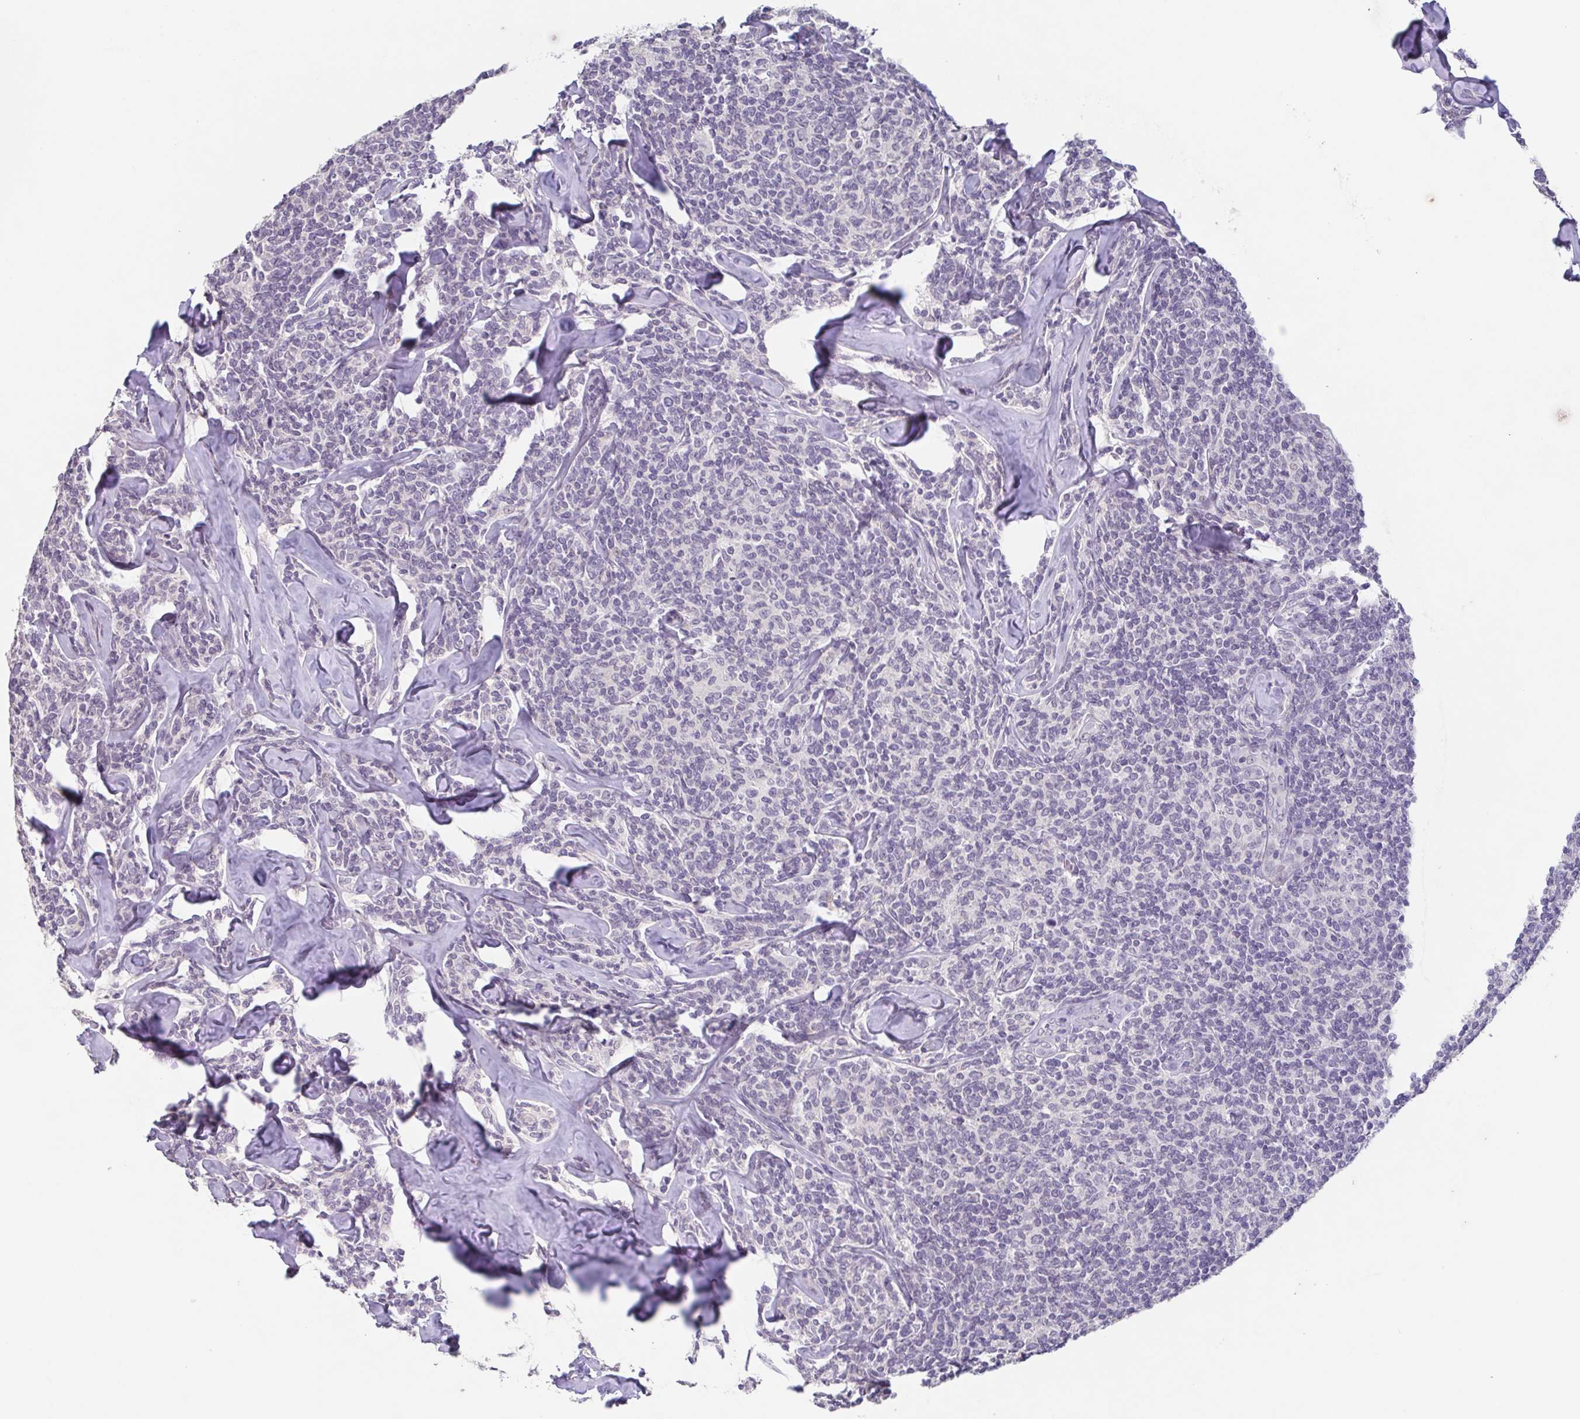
{"staining": {"intensity": "negative", "quantity": "none", "location": "none"}, "tissue": "lymphoma", "cell_type": "Tumor cells", "image_type": "cancer", "snomed": [{"axis": "morphology", "description": "Malignant lymphoma, non-Hodgkin's type, Low grade"}, {"axis": "topography", "description": "Lymph node"}], "caption": "There is no significant staining in tumor cells of lymphoma.", "gene": "GHRL", "patient": {"sex": "female", "age": 56}}